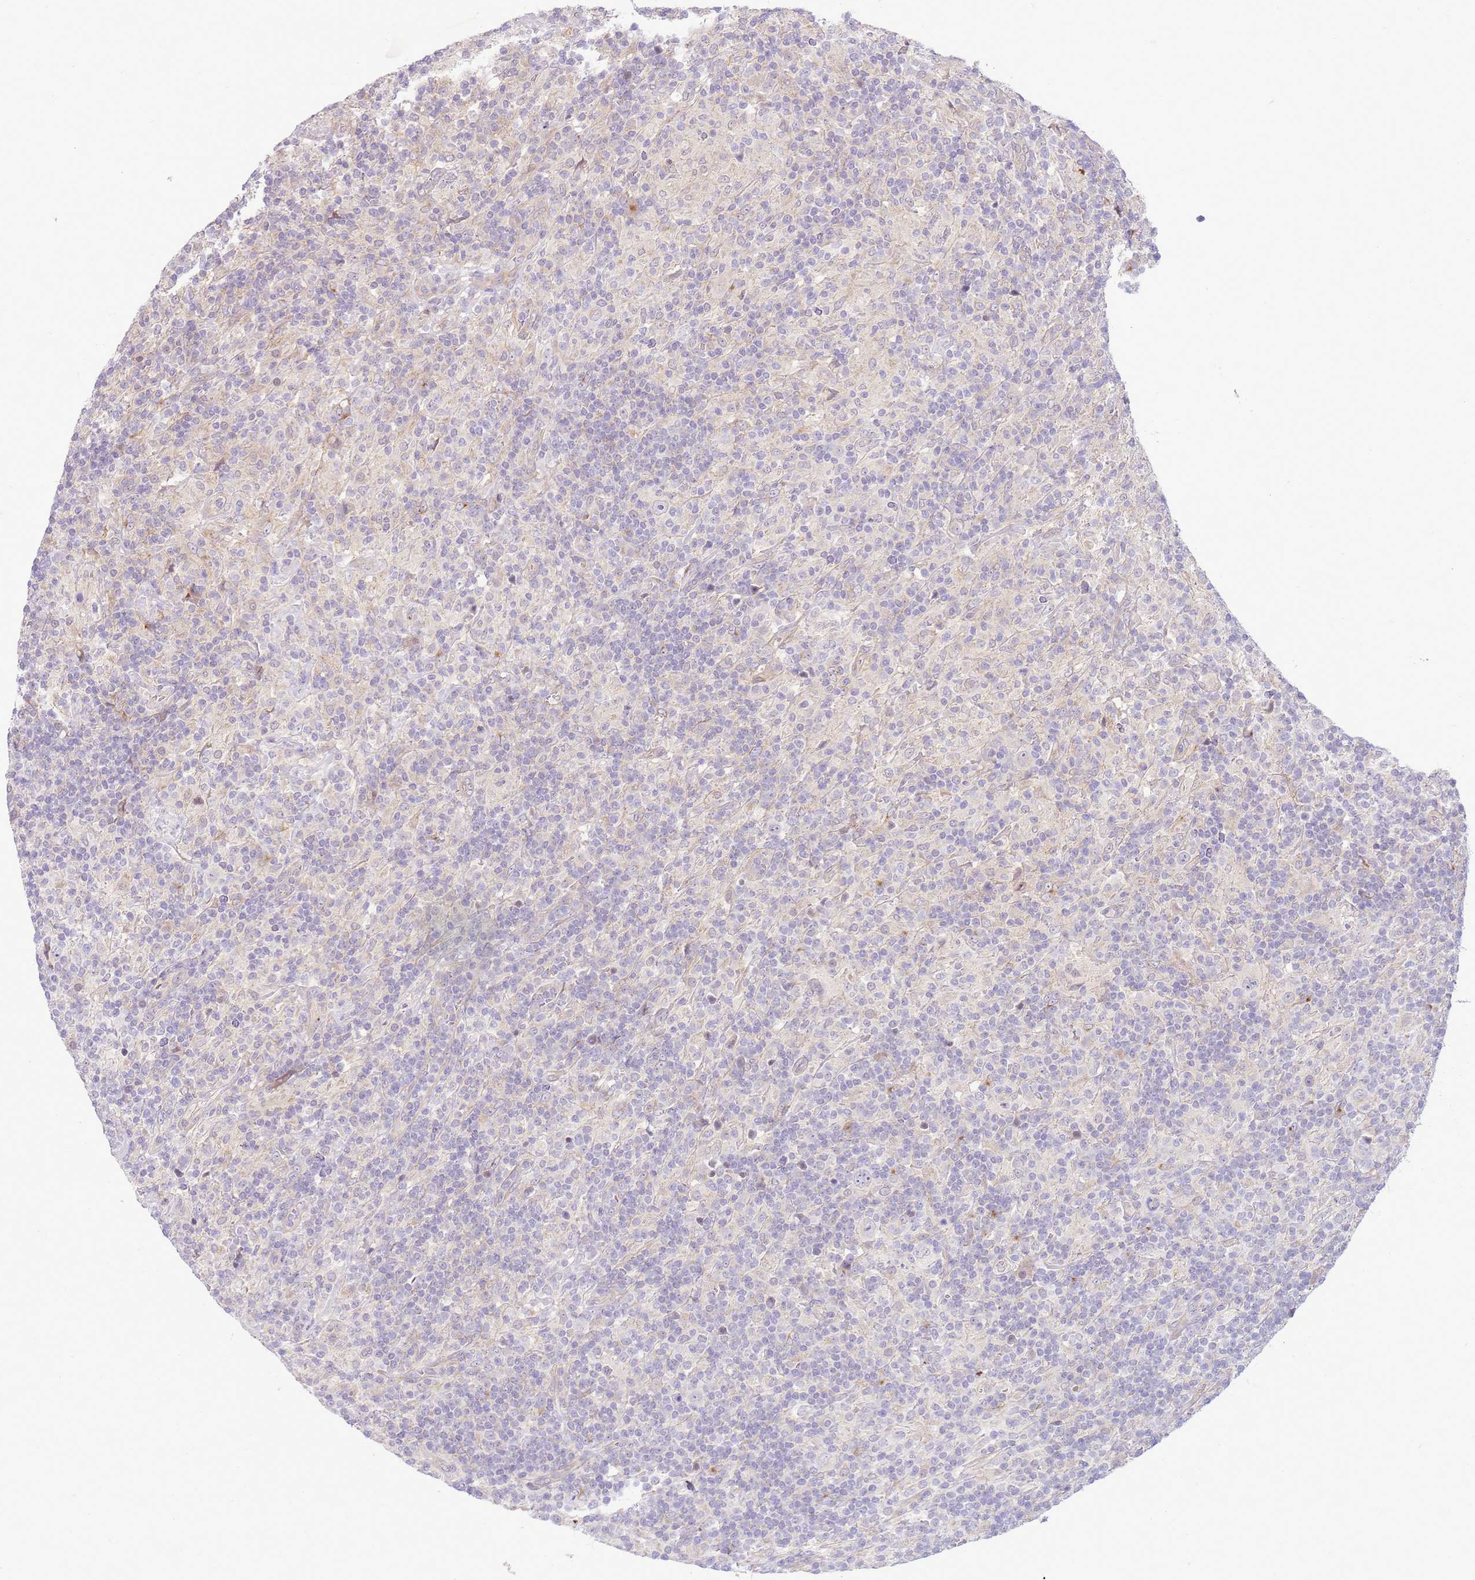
{"staining": {"intensity": "negative", "quantity": "none", "location": "none"}, "tissue": "lymphoma", "cell_type": "Tumor cells", "image_type": "cancer", "snomed": [{"axis": "morphology", "description": "Hodgkin's disease, NOS"}, {"axis": "topography", "description": "Lymph node"}], "caption": "The image reveals no staining of tumor cells in lymphoma.", "gene": "SCARA3", "patient": {"sex": "male", "age": 70}}